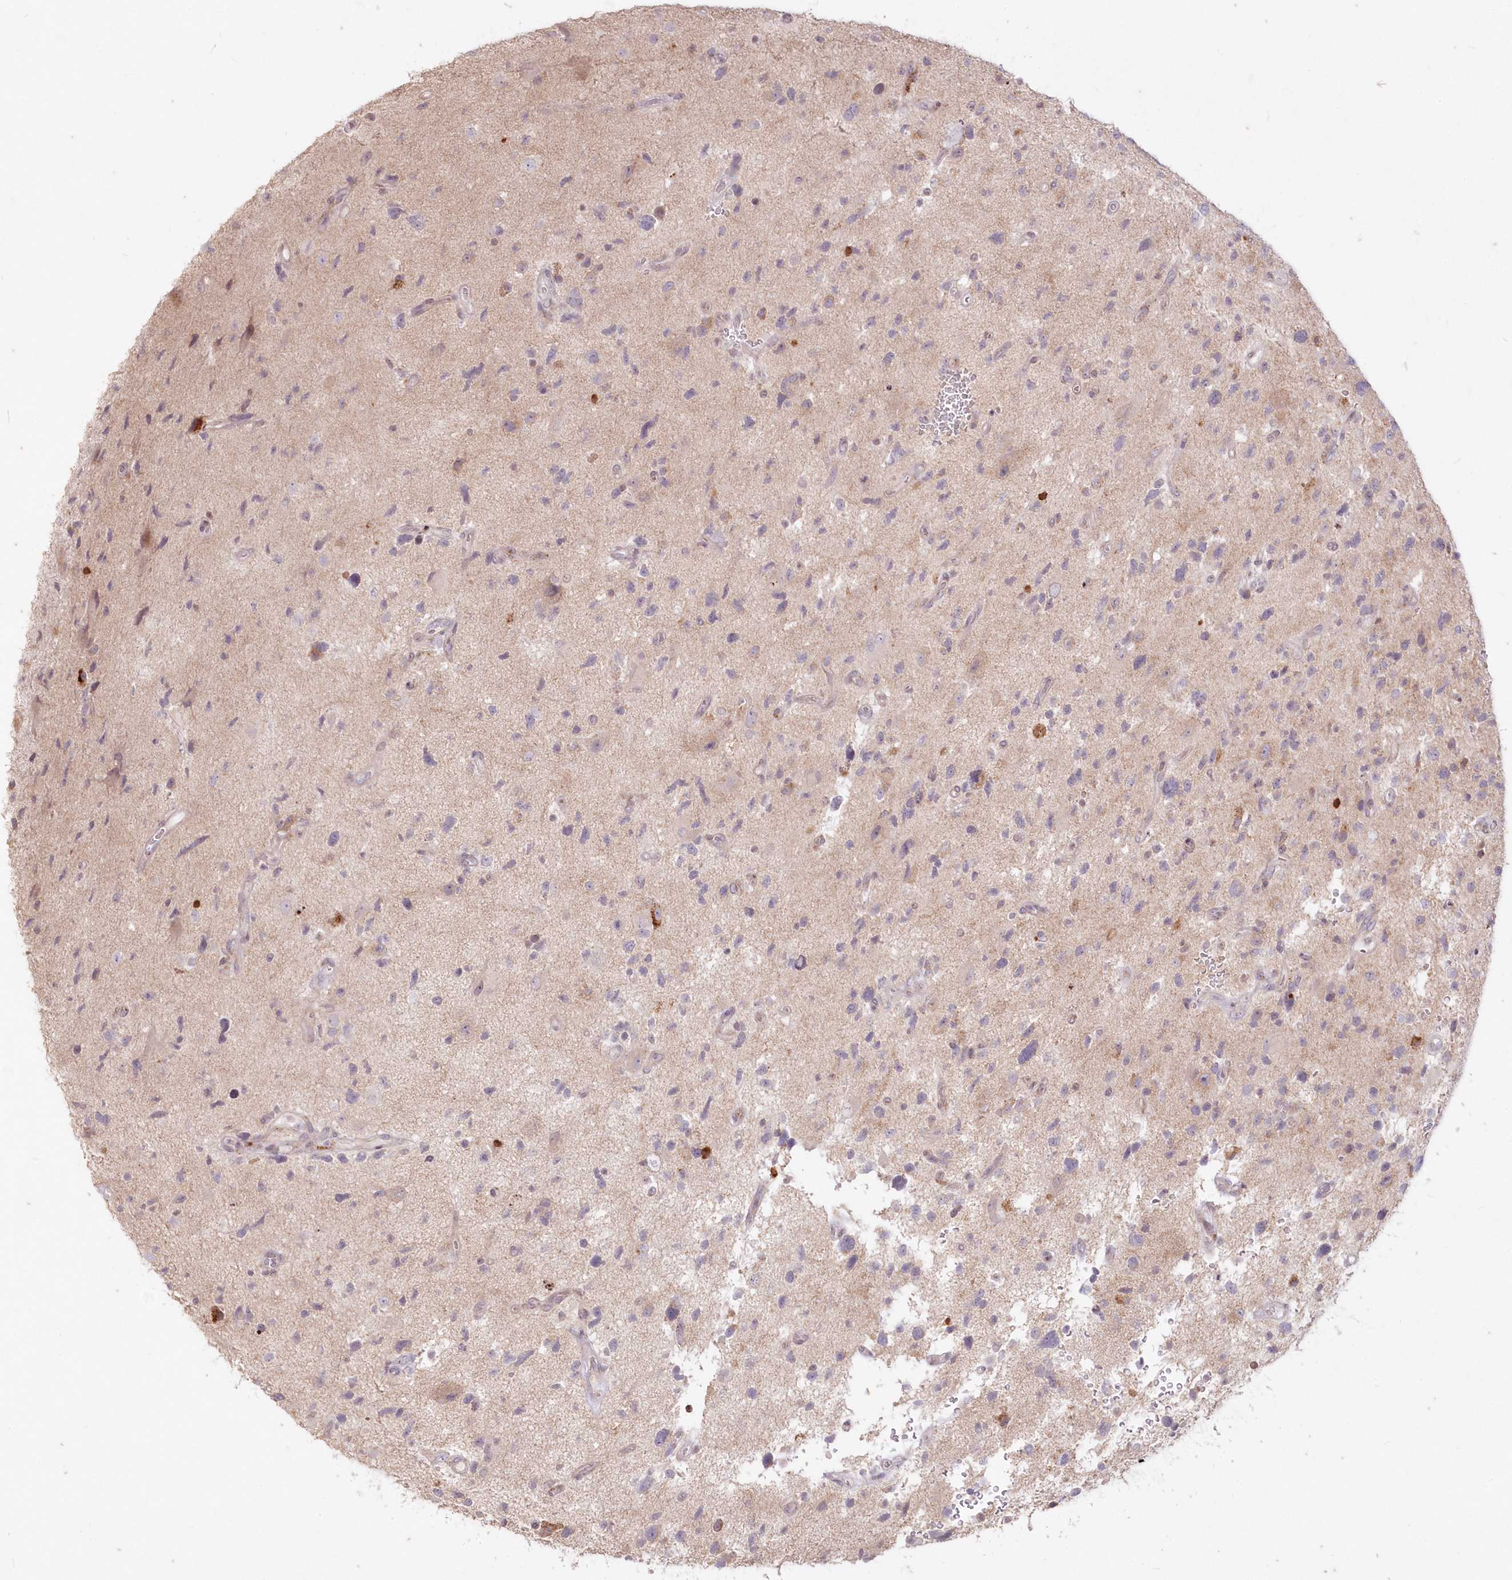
{"staining": {"intensity": "negative", "quantity": "none", "location": "none"}, "tissue": "glioma", "cell_type": "Tumor cells", "image_type": "cancer", "snomed": [{"axis": "morphology", "description": "Glioma, malignant, High grade"}, {"axis": "topography", "description": "Brain"}], "caption": "The histopathology image exhibits no significant positivity in tumor cells of malignant high-grade glioma.", "gene": "MTMR3", "patient": {"sex": "male", "age": 33}}